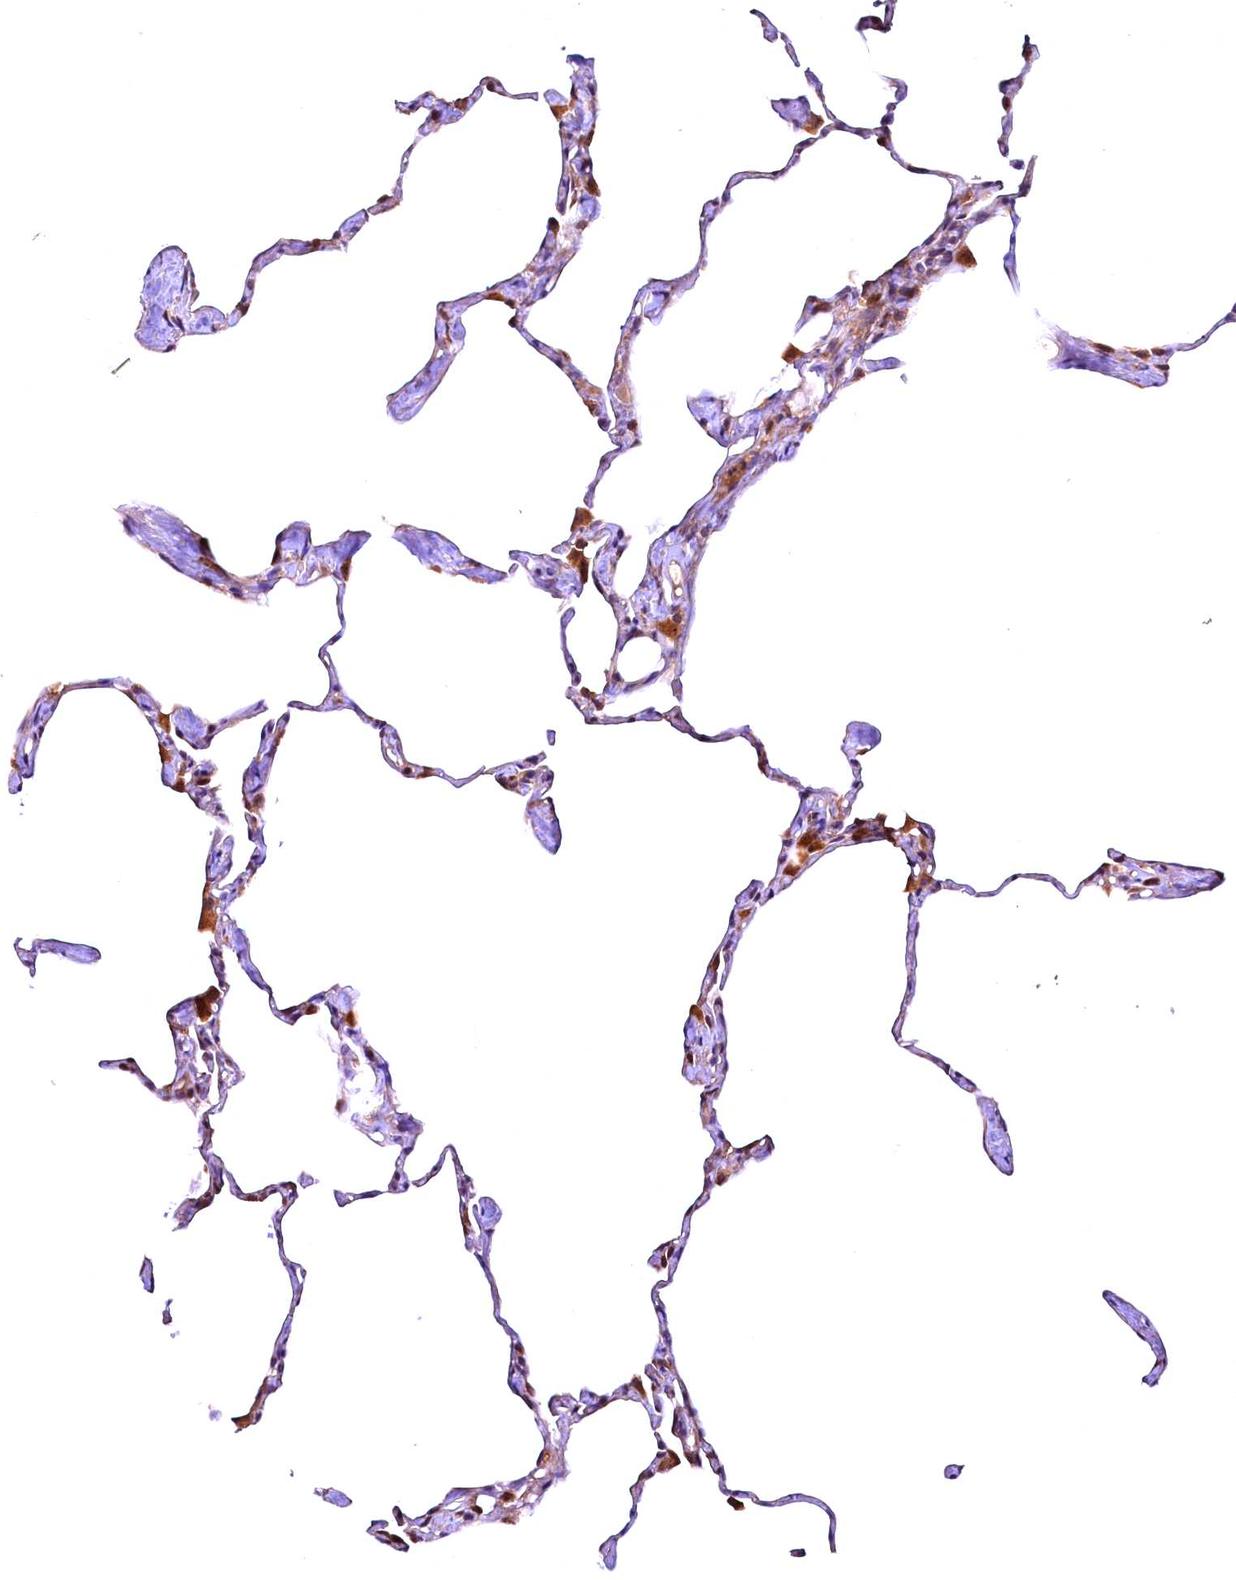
{"staining": {"intensity": "negative", "quantity": "none", "location": "none"}, "tissue": "lung", "cell_type": "Alveolar cells", "image_type": "normal", "snomed": [{"axis": "morphology", "description": "Normal tissue, NOS"}, {"axis": "topography", "description": "Lung"}], "caption": "A micrograph of lung stained for a protein displays no brown staining in alveolar cells. The staining was performed using DAB (3,3'-diaminobenzidine) to visualize the protein expression in brown, while the nuclei were stained in blue with hematoxylin (Magnification: 20x).", "gene": "RPUSD2", "patient": {"sex": "male", "age": 65}}